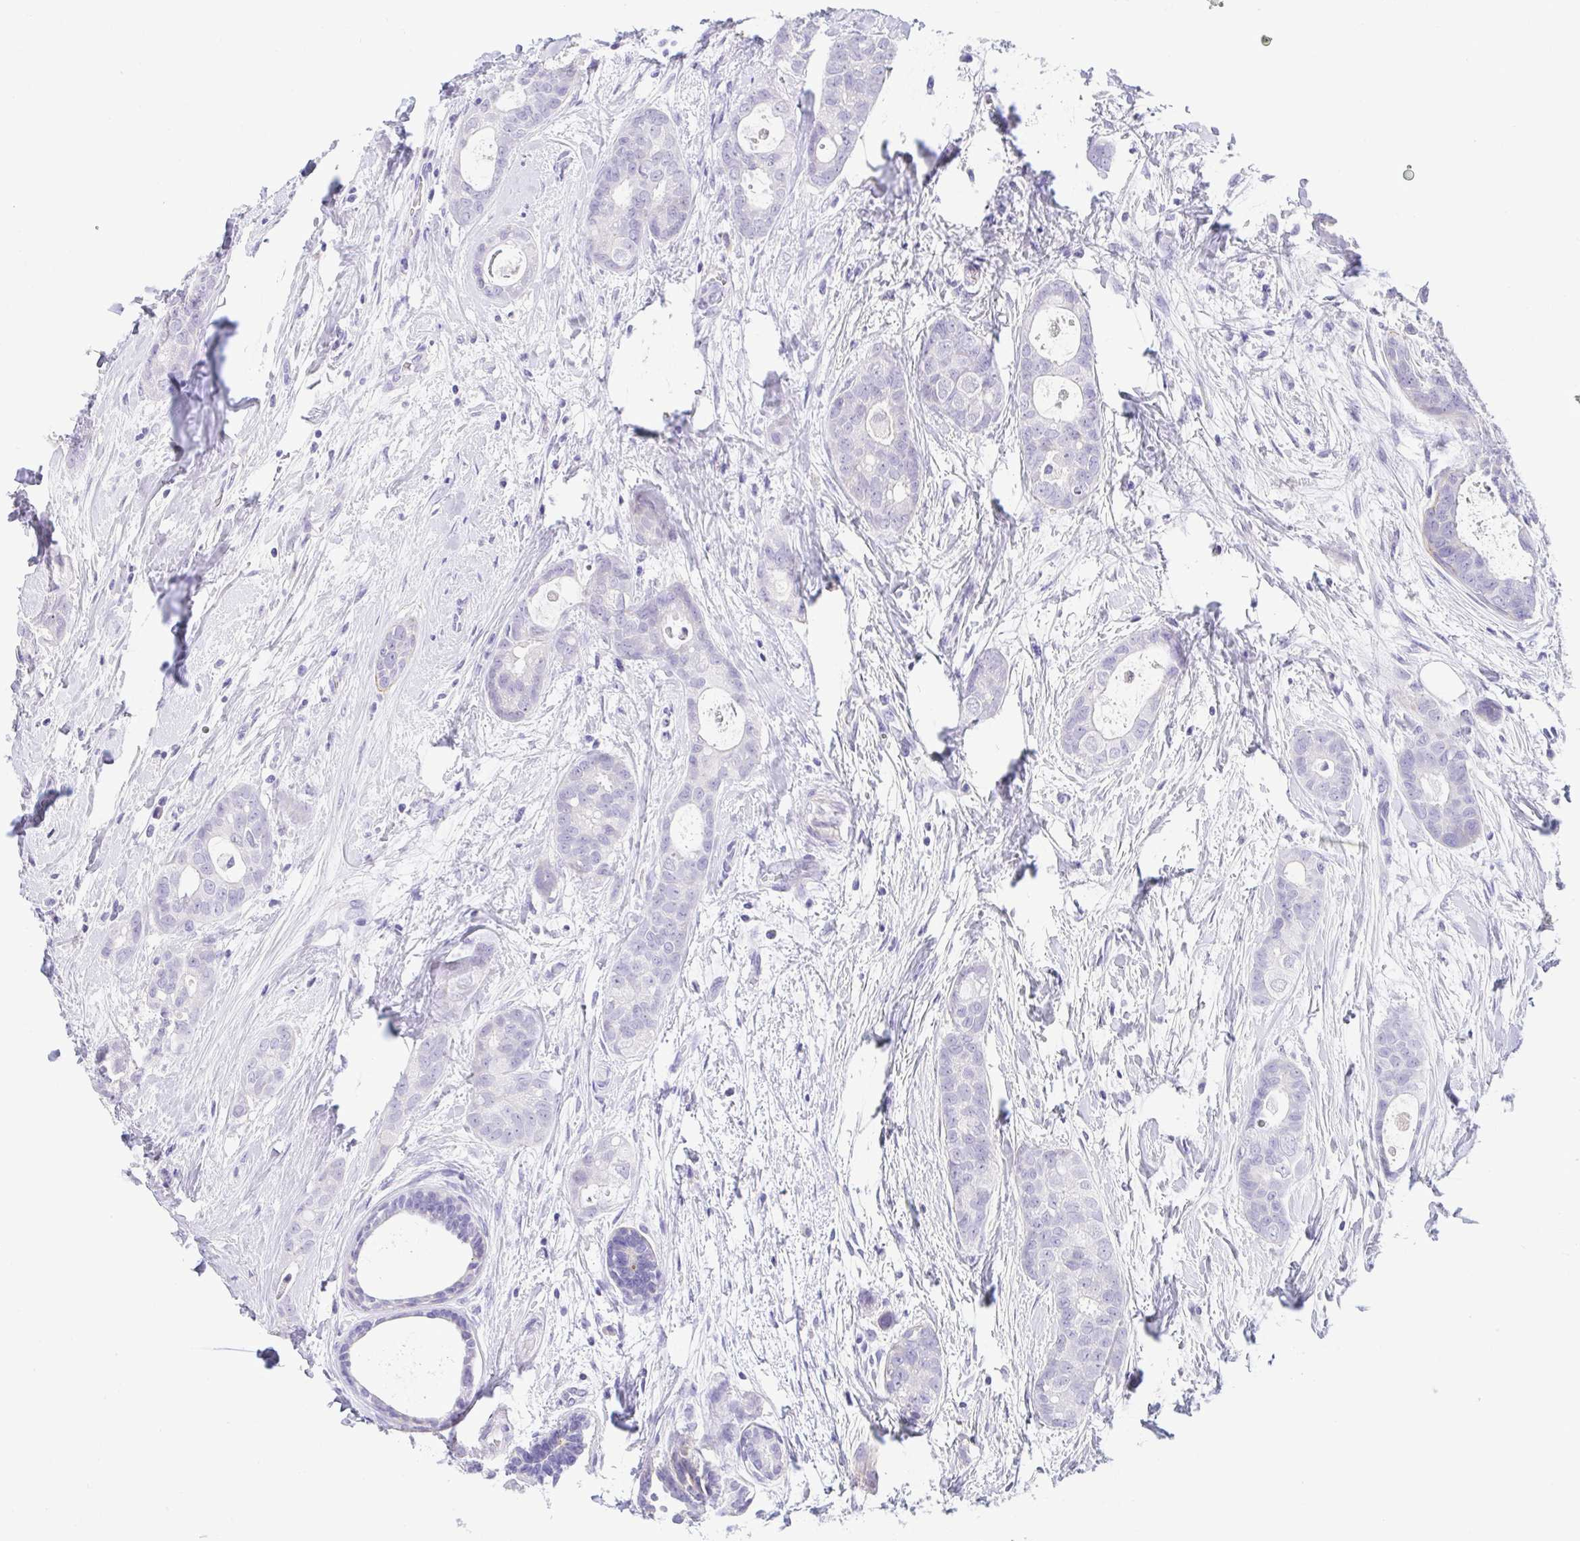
{"staining": {"intensity": "negative", "quantity": "none", "location": "none"}, "tissue": "breast cancer", "cell_type": "Tumor cells", "image_type": "cancer", "snomed": [{"axis": "morphology", "description": "Duct carcinoma"}, {"axis": "topography", "description": "Breast"}], "caption": "The IHC photomicrograph has no significant positivity in tumor cells of infiltrating ductal carcinoma (breast) tissue.", "gene": "HAPLN2", "patient": {"sex": "female", "age": 45}}